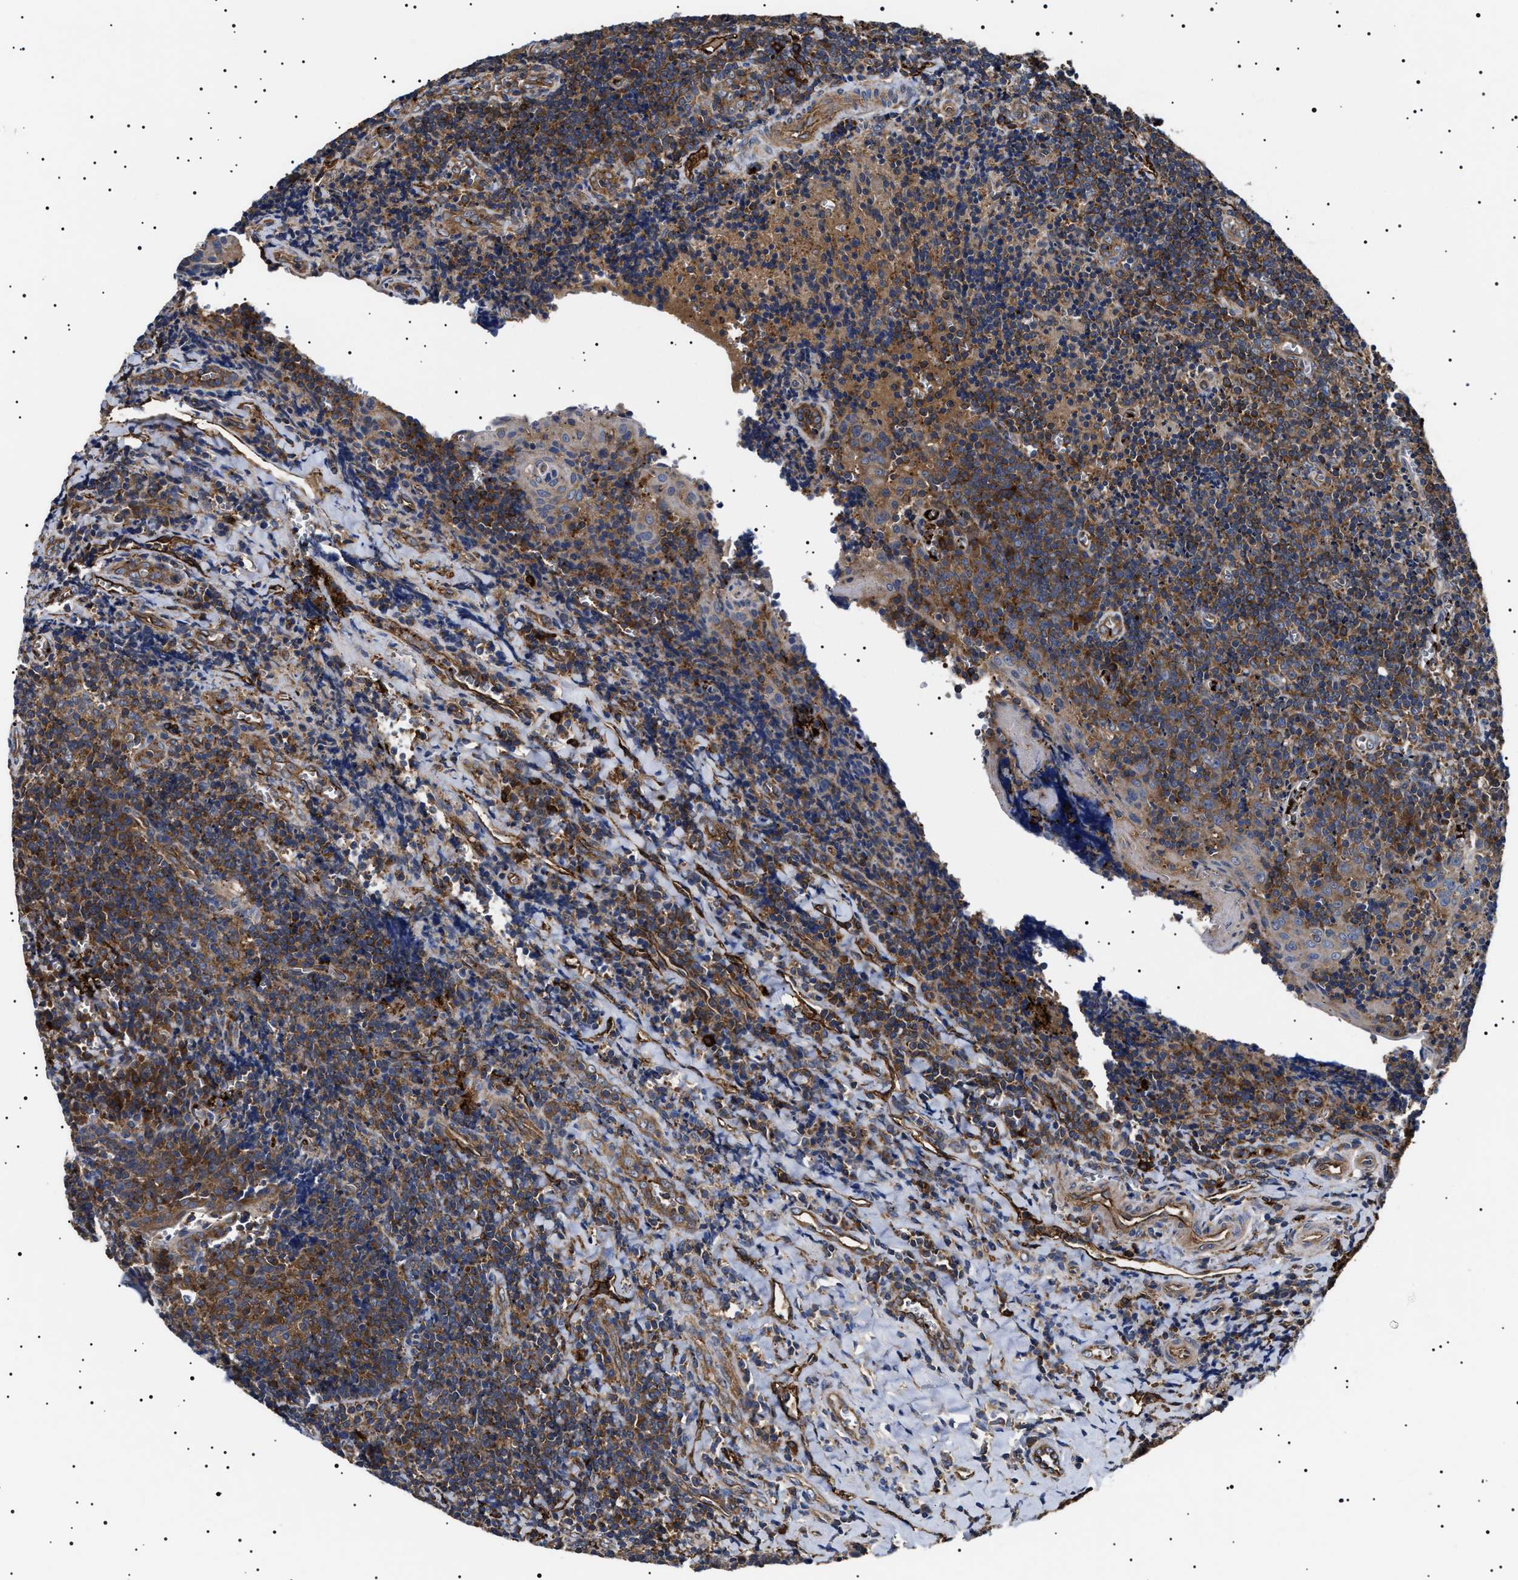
{"staining": {"intensity": "moderate", "quantity": ">75%", "location": "cytoplasmic/membranous"}, "tissue": "tonsil", "cell_type": "Non-germinal center cells", "image_type": "normal", "snomed": [{"axis": "morphology", "description": "Normal tissue, NOS"}, {"axis": "morphology", "description": "Inflammation, NOS"}, {"axis": "topography", "description": "Tonsil"}], "caption": "Immunohistochemical staining of benign human tonsil displays >75% levels of moderate cytoplasmic/membranous protein positivity in about >75% of non-germinal center cells.", "gene": "TPP2", "patient": {"sex": "female", "age": 31}}